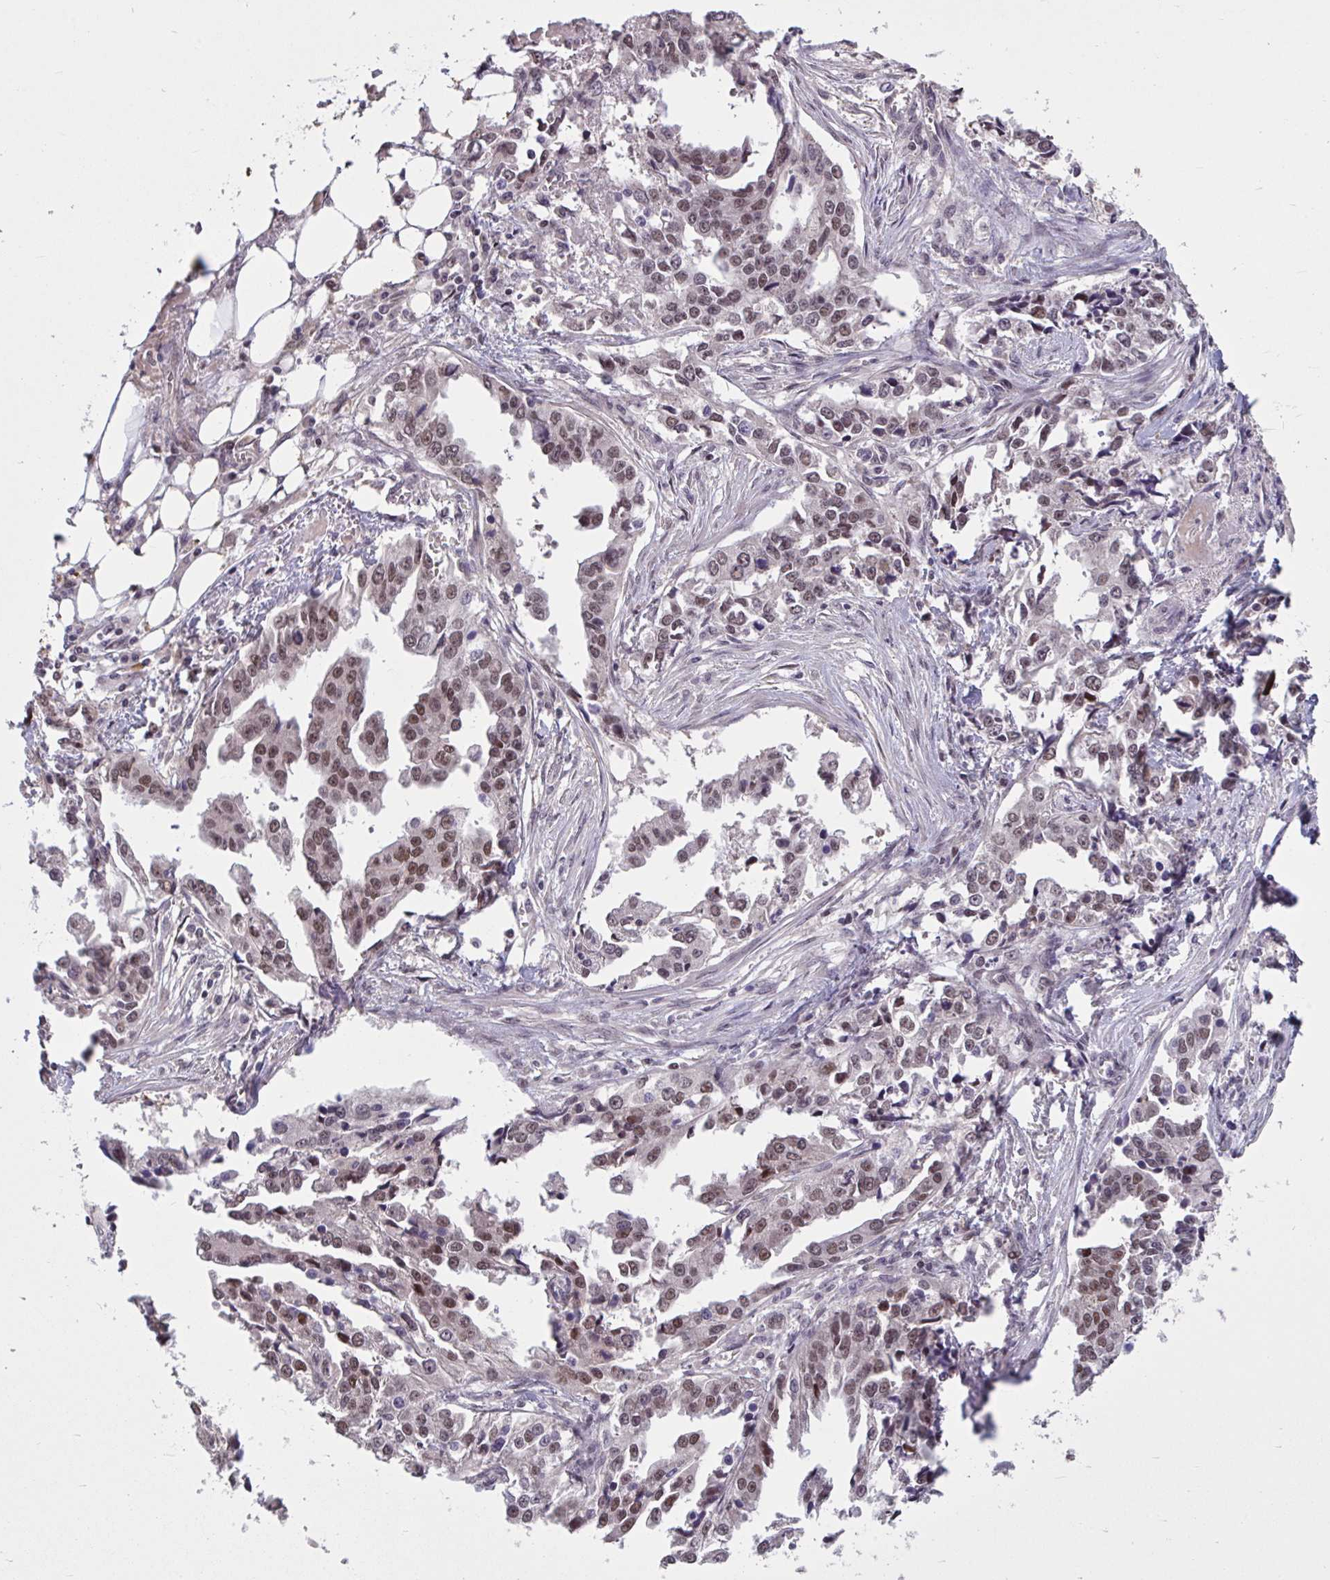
{"staining": {"intensity": "moderate", "quantity": ">75%", "location": "nuclear"}, "tissue": "ovarian cancer", "cell_type": "Tumor cells", "image_type": "cancer", "snomed": [{"axis": "morphology", "description": "Cystadenocarcinoma, serous, NOS"}, {"axis": "topography", "description": "Ovary"}], "caption": "Approximately >75% of tumor cells in ovarian cancer reveal moderate nuclear protein expression as visualized by brown immunohistochemical staining.", "gene": "ZNF414", "patient": {"sex": "female", "age": 75}}